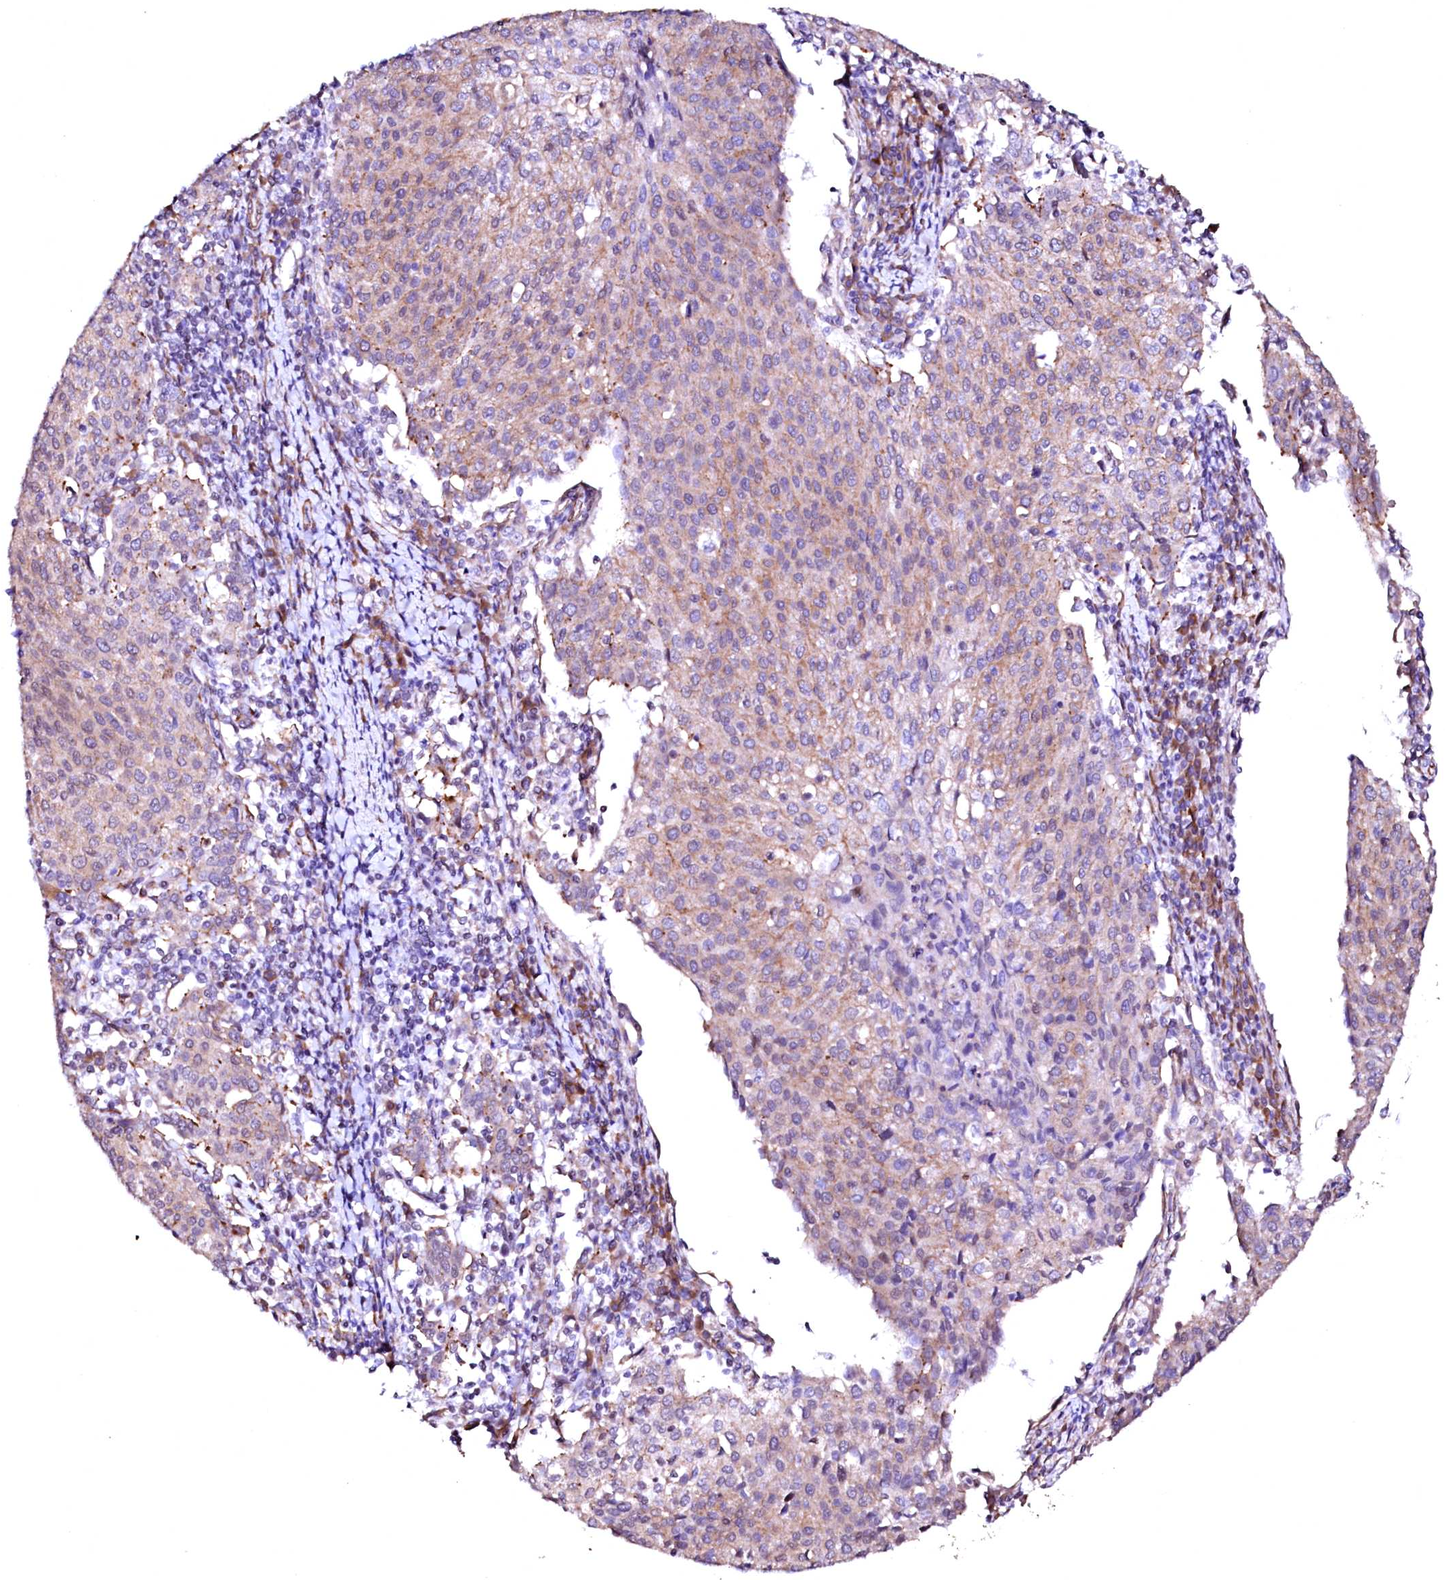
{"staining": {"intensity": "weak", "quantity": ">75%", "location": "cytoplasmic/membranous"}, "tissue": "cervical cancer", "cell_type": "Tumor cells", "image_type": "cancer", "snomed": [{"axis": "morphology", "description": "Squamous cell carcinoma, NOS"}, {"axis": "topography", "description": "Cervix"}], "caption": "Cervical squamous cell carcinoma tissue exhibits weak cytoplasmic/membranous expression in about >75% of tumor cells", "gene": "GPR176", "patient": {"sex": "female", "age": 46}}